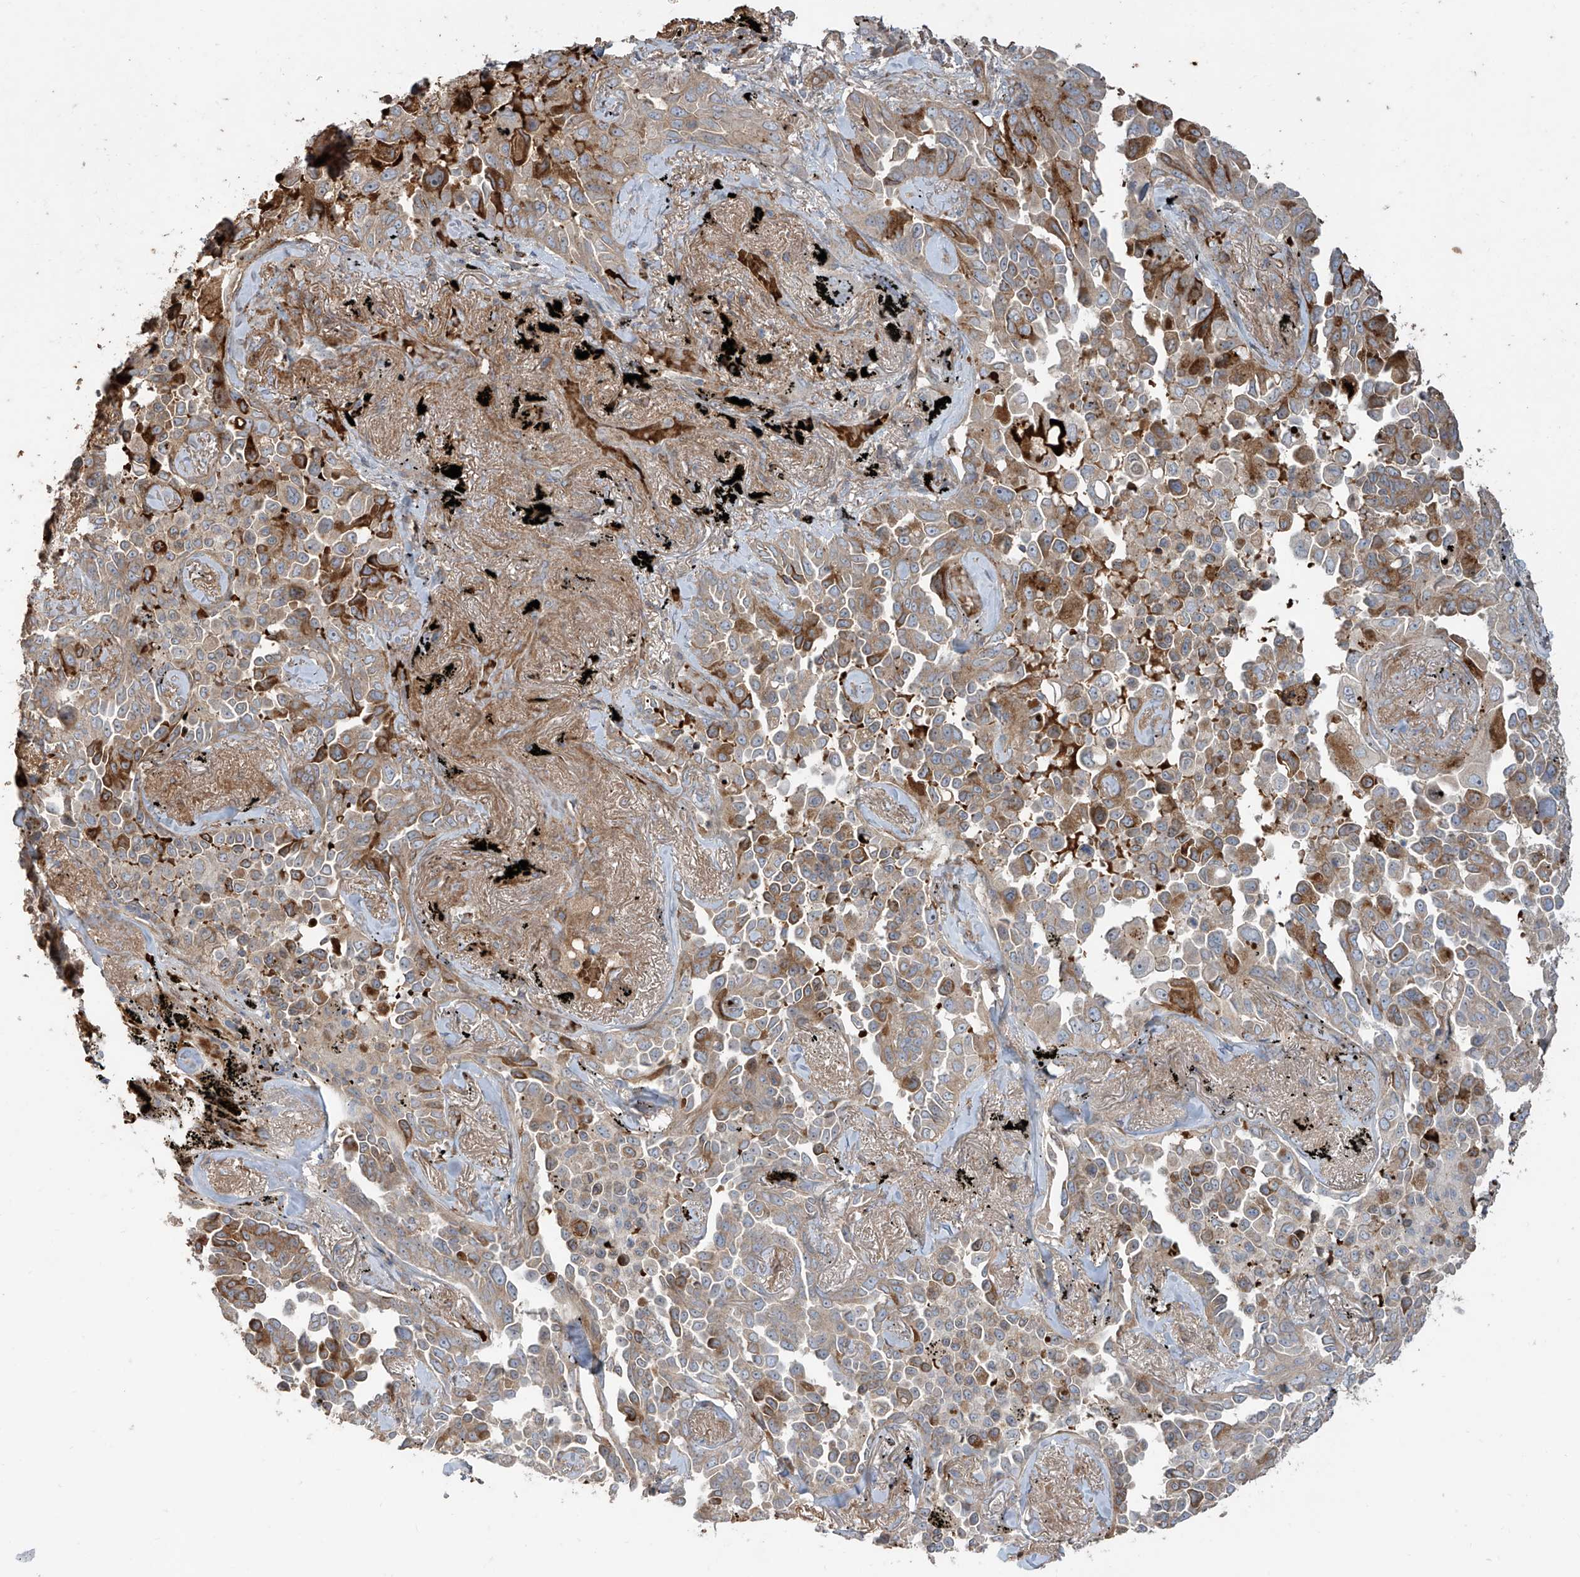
{"staining": {"intensity": "moderate", "quantity": ">75%", "location": "cytoplasmic/membranous"}, "tissue": "lung cancer", "cell_type": "Tumor cells", "image_type": "cancer", "snomed": [{"axis": "morphology", "description": "Adenocarcinoma, NOS"}, {"axis": "topography", "description": "Lung"}], "caption": "High-power microscopy captured an immunohistochemistry (IHC) micrograph of lung cancer, revealing moderate cytoplasmic/membranous positivity in about >75% of tumor cells.", "gene": "ABTB1", "patient": {"sex": "female", "age": 67}}